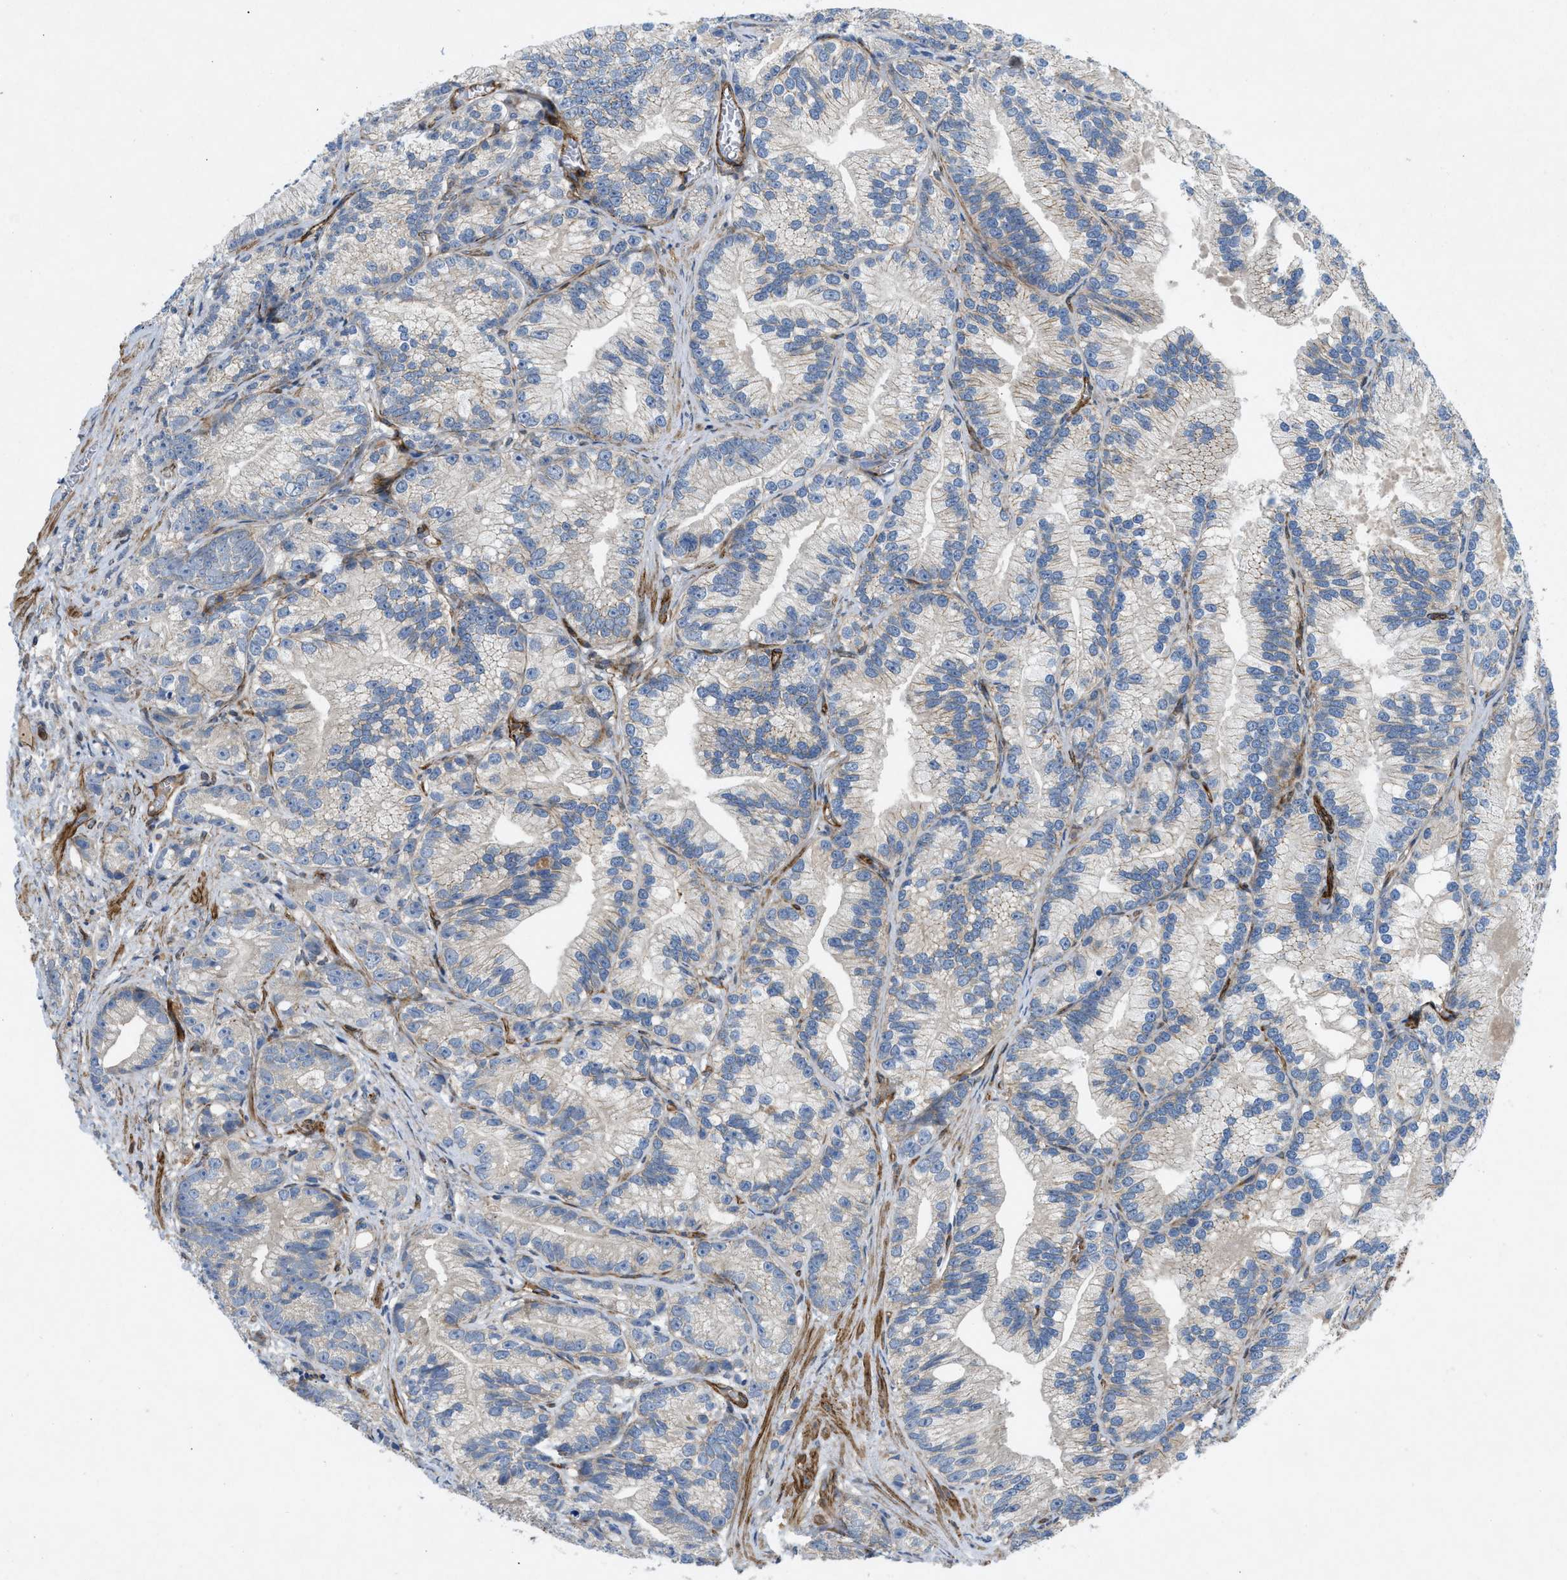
{"staining": {"intensity": "weak", "quantity": "25%-75%", "location": "cytoplasmic/membranous"}, "tissue": "prostate cancer", "cell_type": "Tumor cells", "image_type": "cancer", "snomed": [{"axis": "morphology", "description": "Adenocarcinoma, Low grade"}, {"axis": "topography", "description": "Prostate"}], "caption": "IHC of human prostate cancer (adenocarcinoma (low-grade)) shows low levels of weak cytoplasmic/membranous expression in approximately 25%-75% of tumor cells. Nuclei are stained in blue.", "gene": "NYNRIN", "patient": {"sex": "male", "age": 89}}